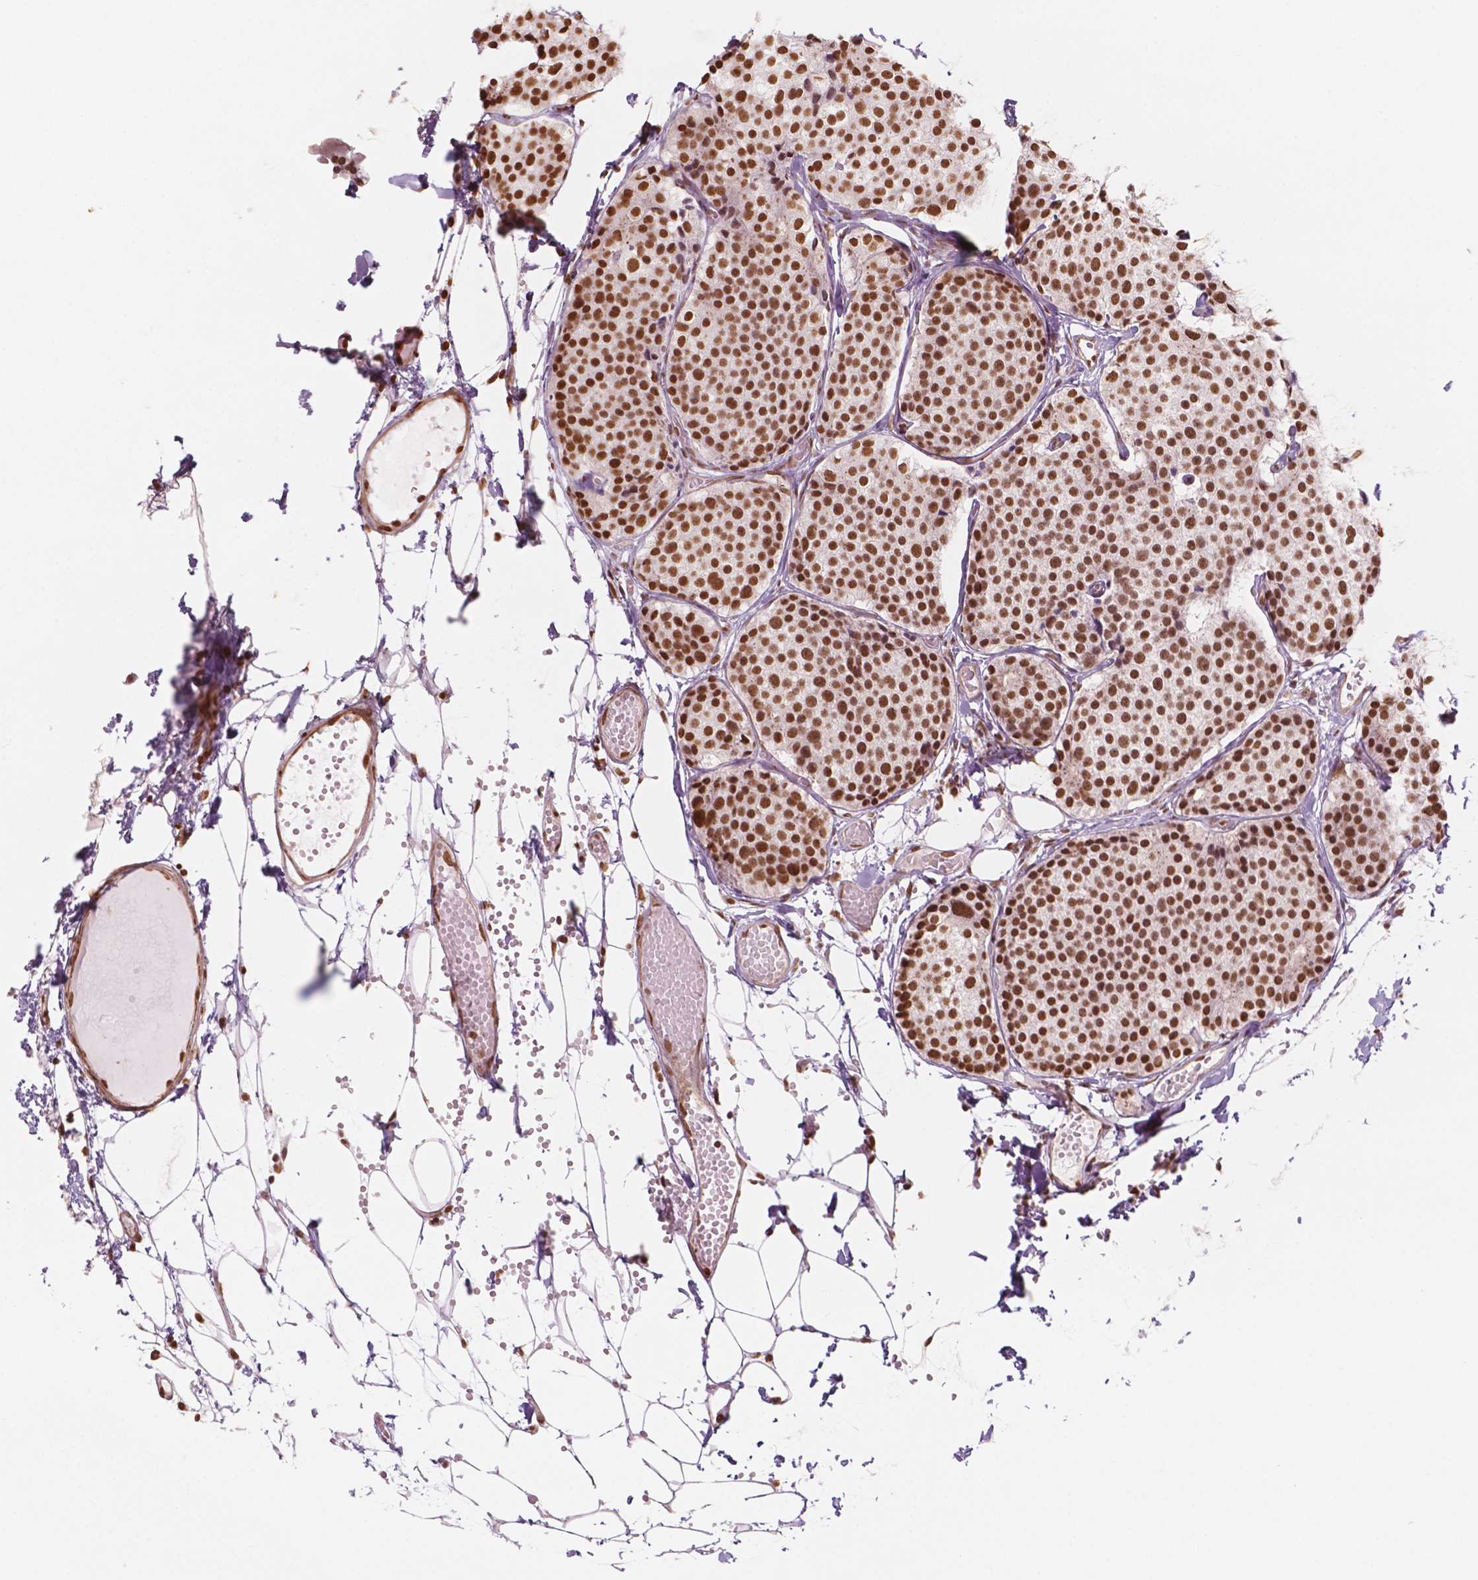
{"staining": {"intensity": "strong", "quantity": ">75%", "location": "nuclear"}, "tissue": "carcinoid", "cell_type": "Tumor cells", "image_type": "cancer", "snomed": [{"axis": "morphology", "description": "Carcinoid, malignant, NOS"}, {"axis": "topography", "description": "Small intestine"}], "caption": "Protein staining of carcinoid tissue demonstrates strong nuclear staining in approximately >75% of tumor cells. The staining is performed using DAB brown chromogen to label protein expression. The nuclei are counter-stained blue using hematoxylin.", "gene": "GTF3C5", "patient": {"sex": "female", "age": 65}}